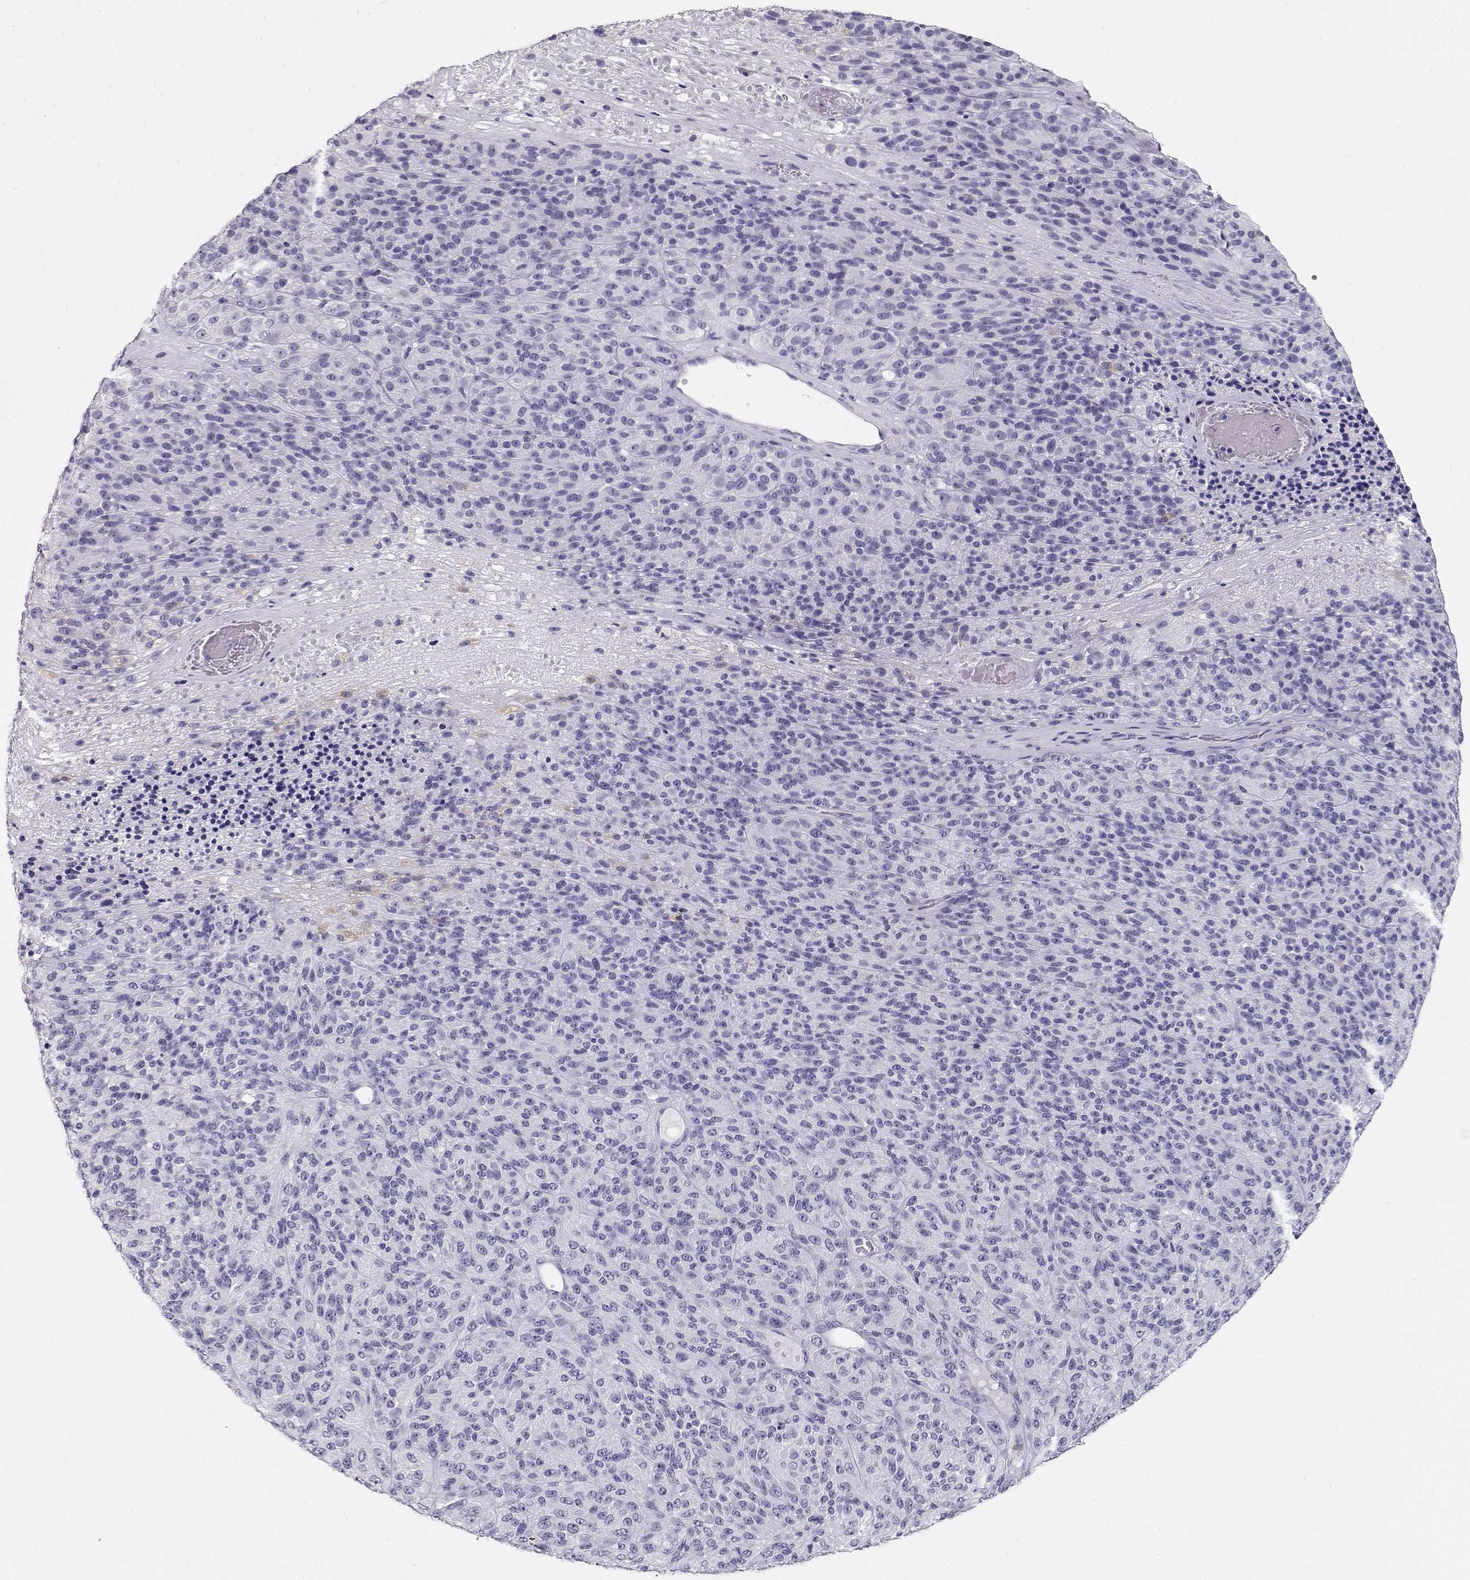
{"staining": {"intensity": "negative", "quantity": "none", "location": "none"}, "tissue": "melanoma", "cell_type": "Tumor cells", "image_type": "cancer", "snomed": [{"axis": "morphology", "description": "Malignant melanoma, Metastatic site"}, {"axis": "topography", "description": "Brain"}], "caption": "Tumor cells show no significant positivity in melanoma.", "gene": "MAGEC1", "patient": {"sex": "female", "age": 56}}